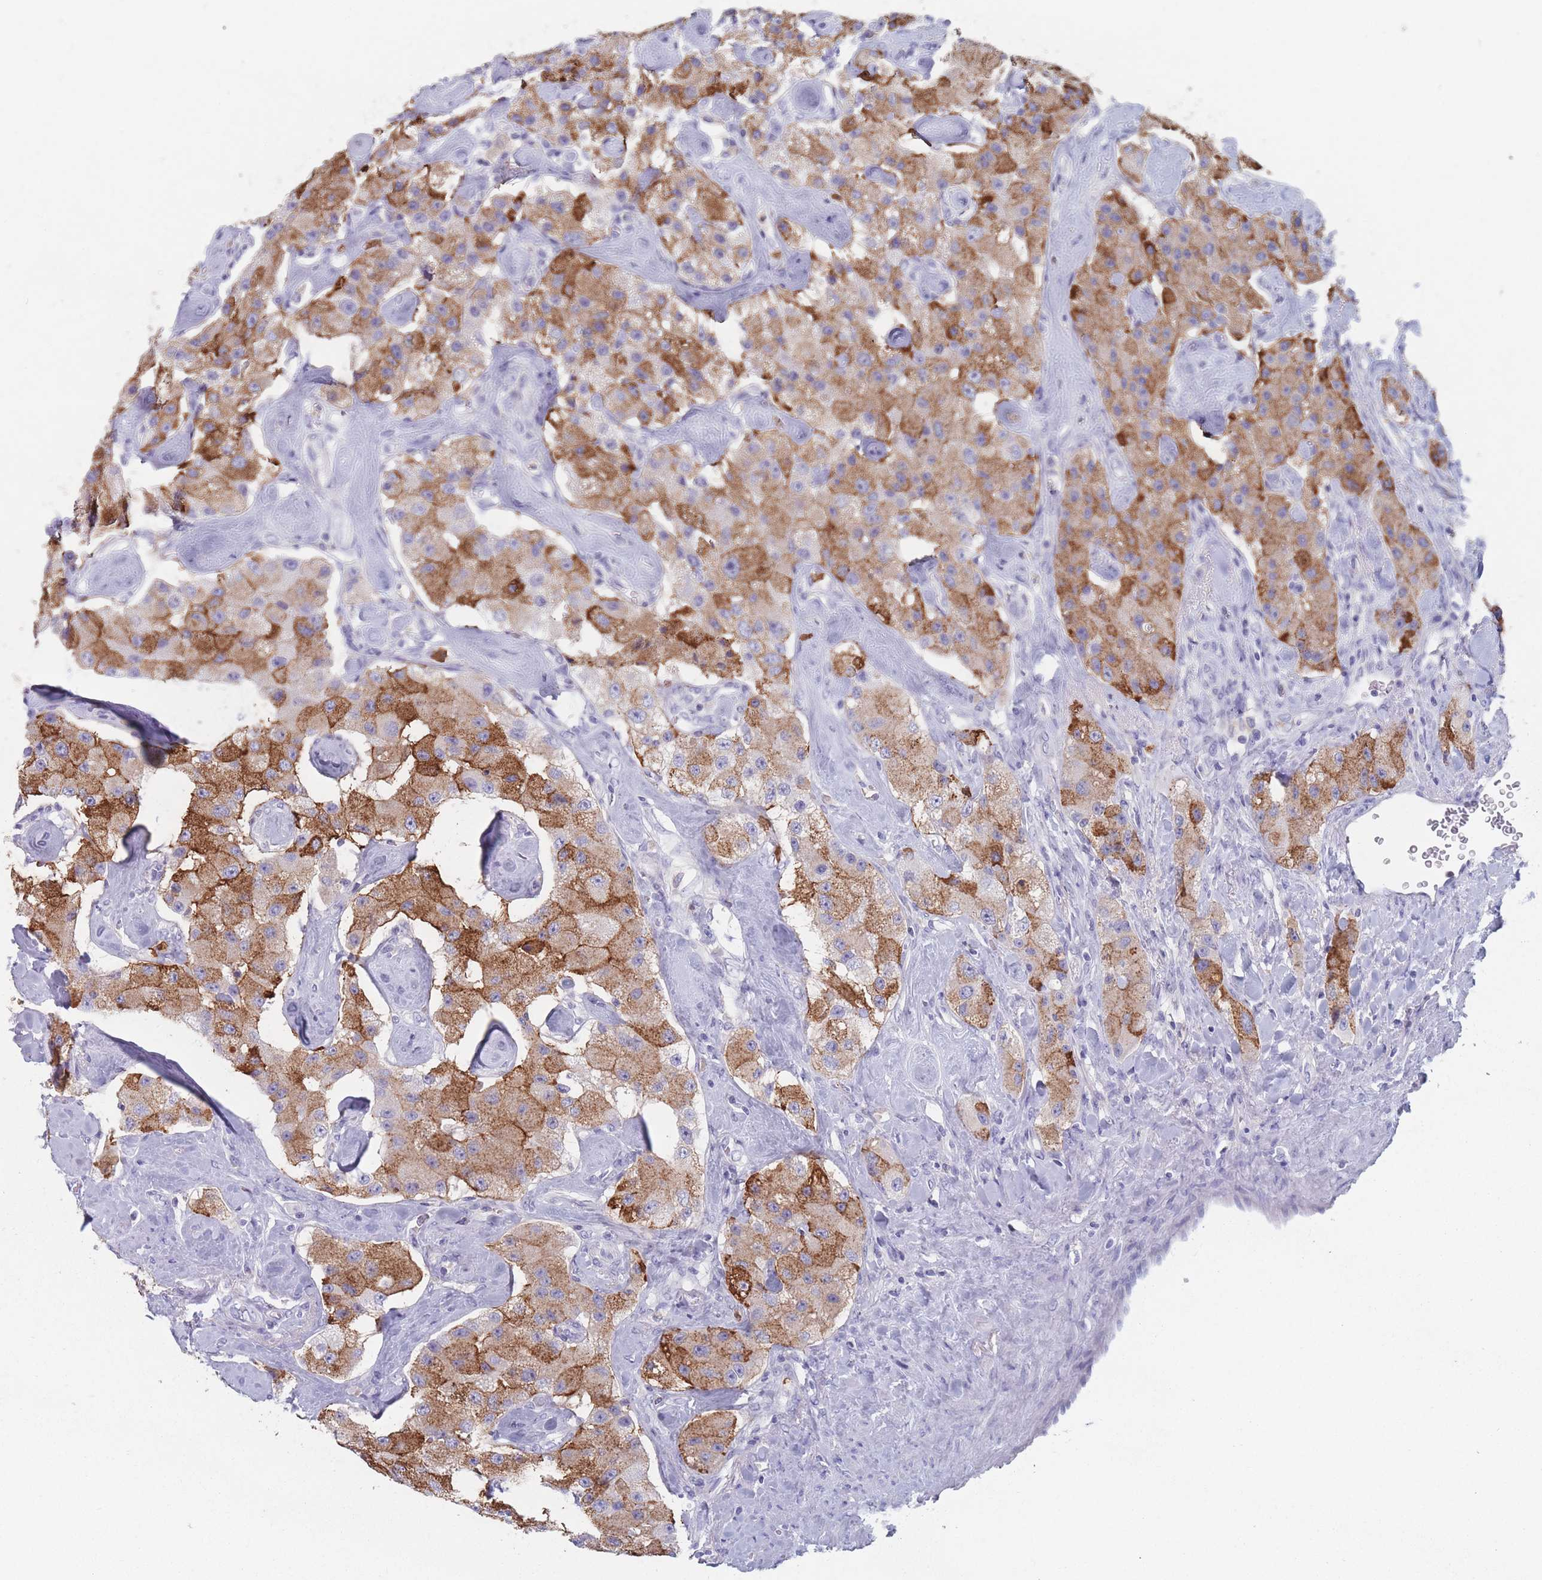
{"staining": {"intensity": "moderate", "quantity": ">75%", "location": "cytoplasmic/membranous"}, "tissue": "carcinoid", "cell_type": "Tumor cells", "image_type": "cancer", "snomed": [{"axis": "morphology", "description": "Carcinoid, malignant, NOS"}, {"axis": "topography", "description": "Pancreas"}], "caption": "This photomicrograph demonstrates IHC staining of carcinoid (malignant), with medium moderate cytoplasmic/membranous expression in about >75% of tumor cells.", "gene": "ATP1A3", "patient": {"sex": "male", "age": 41}}